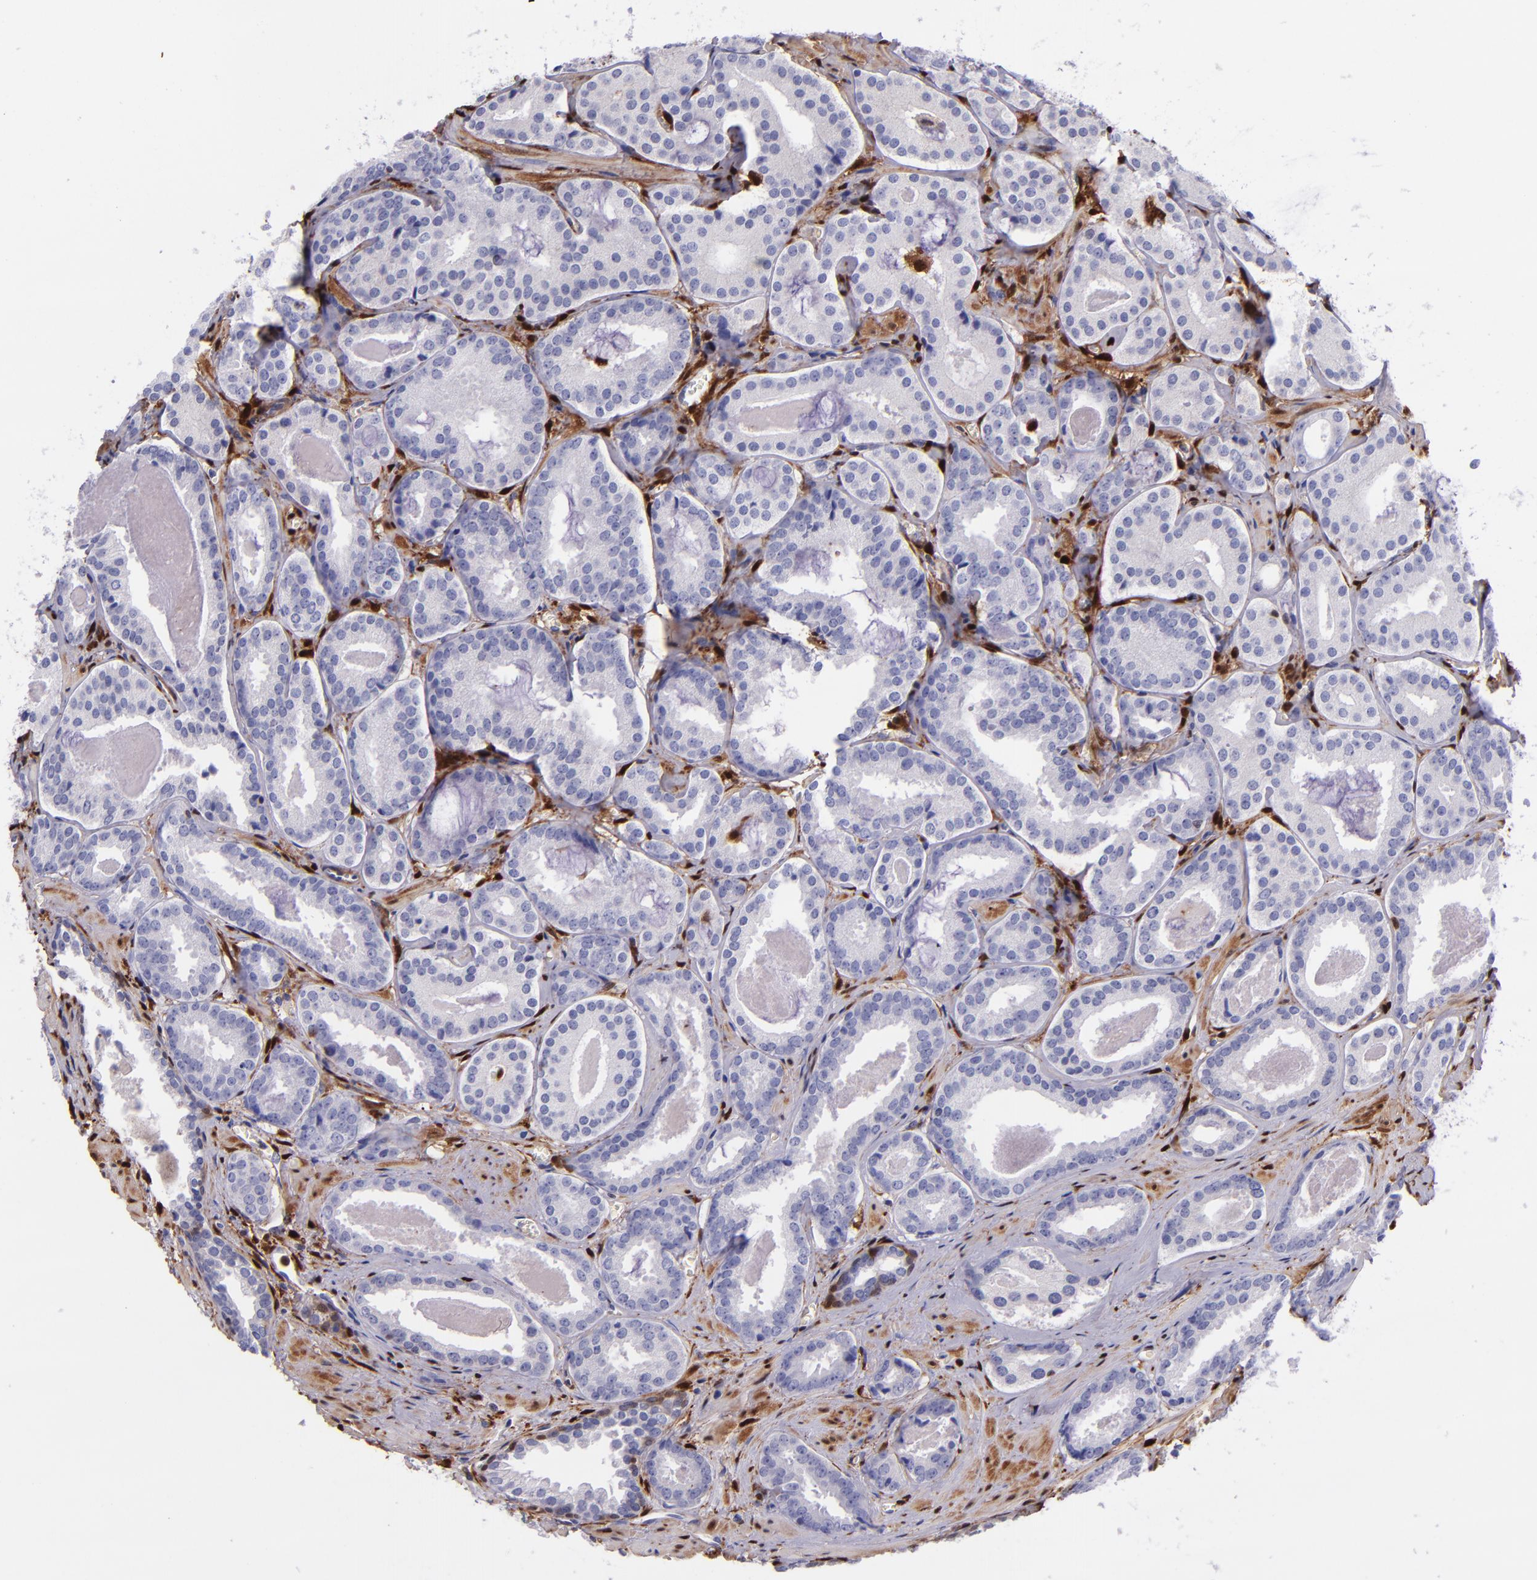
{"staining": {"intensity": "negative", "quantity": "none", "location": "none"}, "tissue": "prostate cancer", "cell_type": "Tumor cells", "image_type": "cancer", "snomed": [{"axis": "morphology", "description": "Adenocarcinoma, Medium grade"}, {"axis": "topography", "description": "Prostate"}], "caption": "Adenocarcinoma (medium-grade) (prostate) stained for a protein using IHC shows no staining tumor cells.", "gene": "LGALS1", "patient": {"sex": "male", "age": 64}}